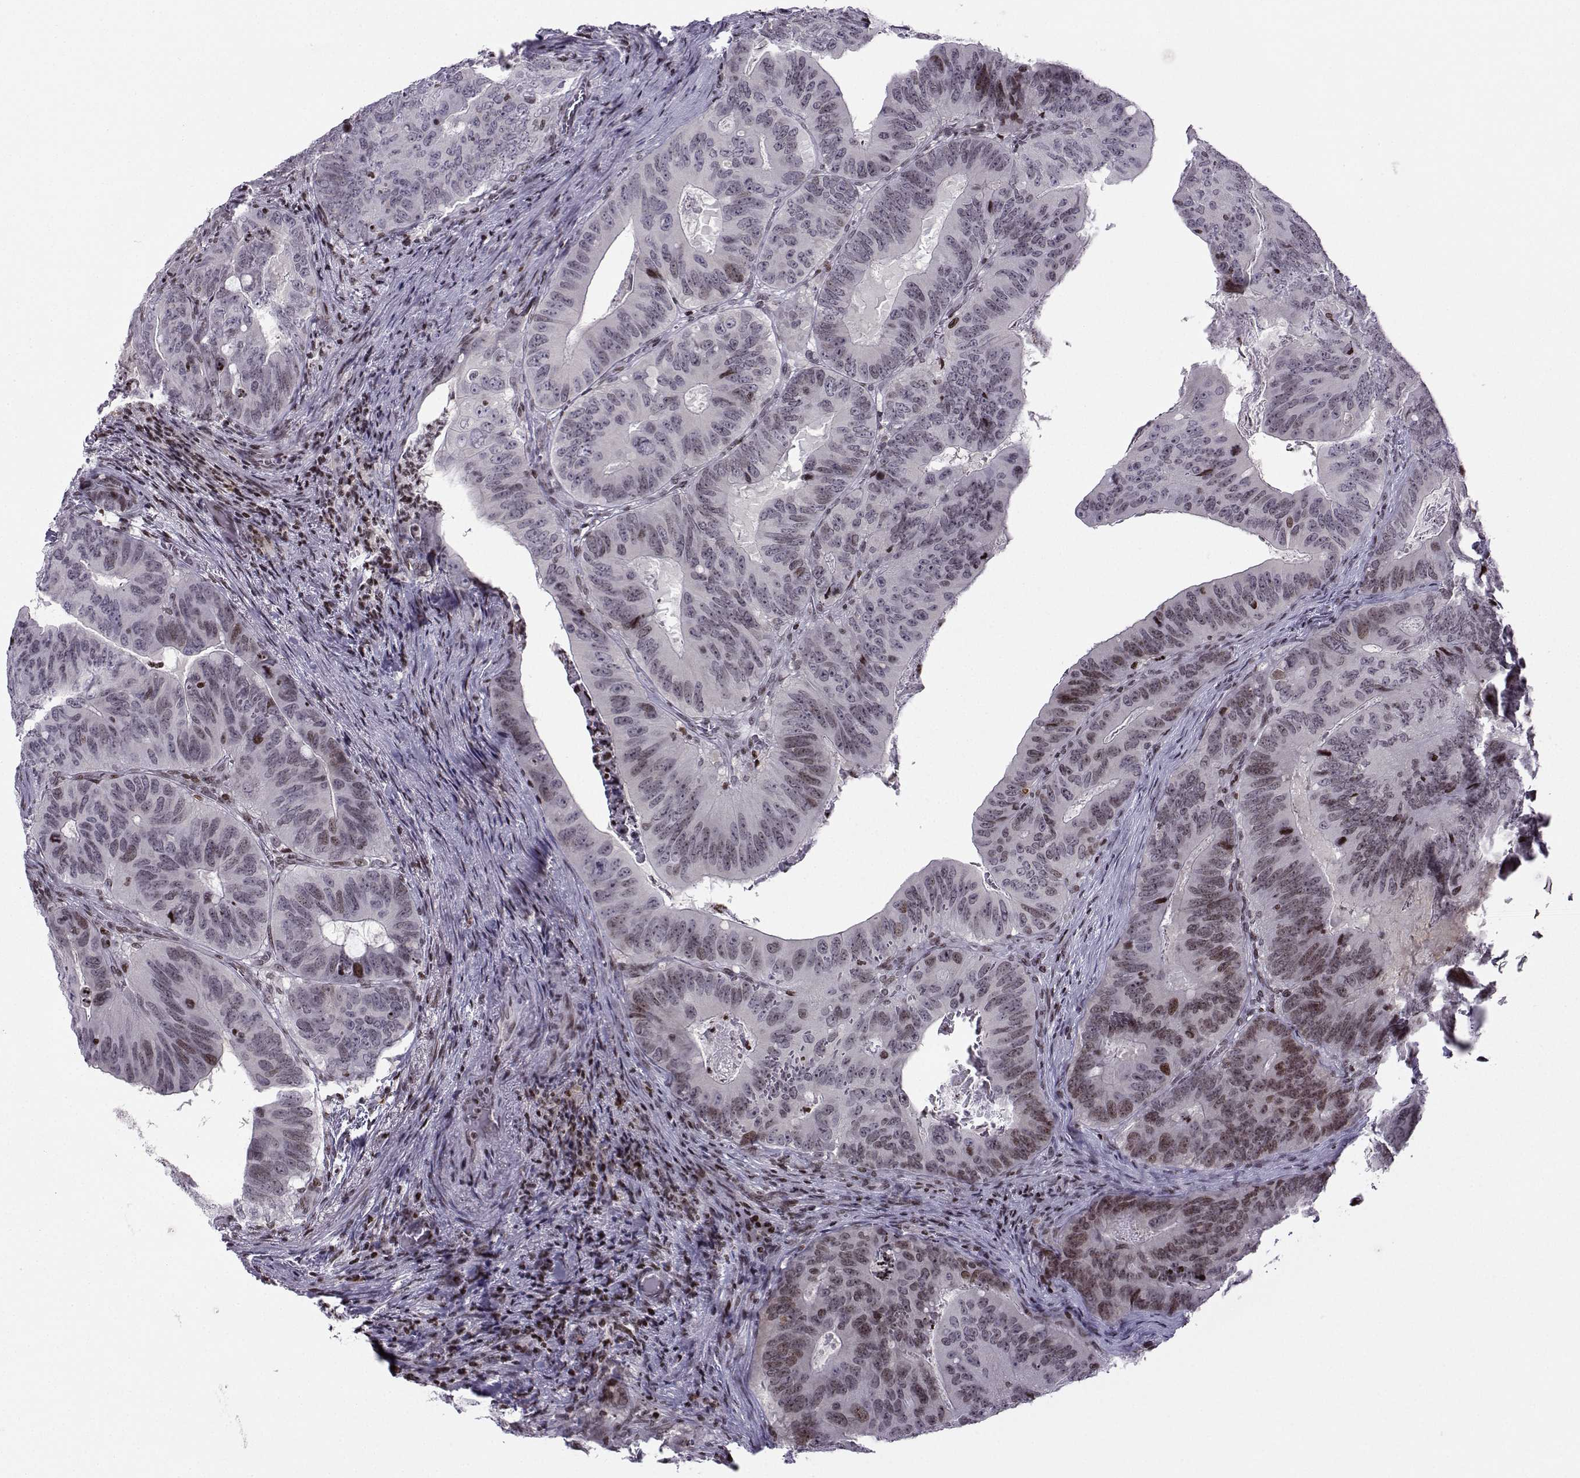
{"staining": {"intensity": "moderate", "quantity": "<25%", "location": "nuclear"}, "tissue": "colorectal cancer", "cell_type": "Tumor cells", "image_type": "cancer", "snomed": [{"axis": "morphology", "description": "Adenocarcinoma, NOS"}, {"axis": "topography", "description": "Colon"}], "caption": "Immunohistochemistry (DAB) staining of human colorectal cancer (adenocarcinoma) displays moderate nuclear protein positivity in about <25% of tumor cells. The staining was performed using DAB, with brown indicating positive protein expression. Nuclei are stained blue with hematoxylin.", "gene": "ZNF19", "patient": {"sex": "male", "age": 79}}